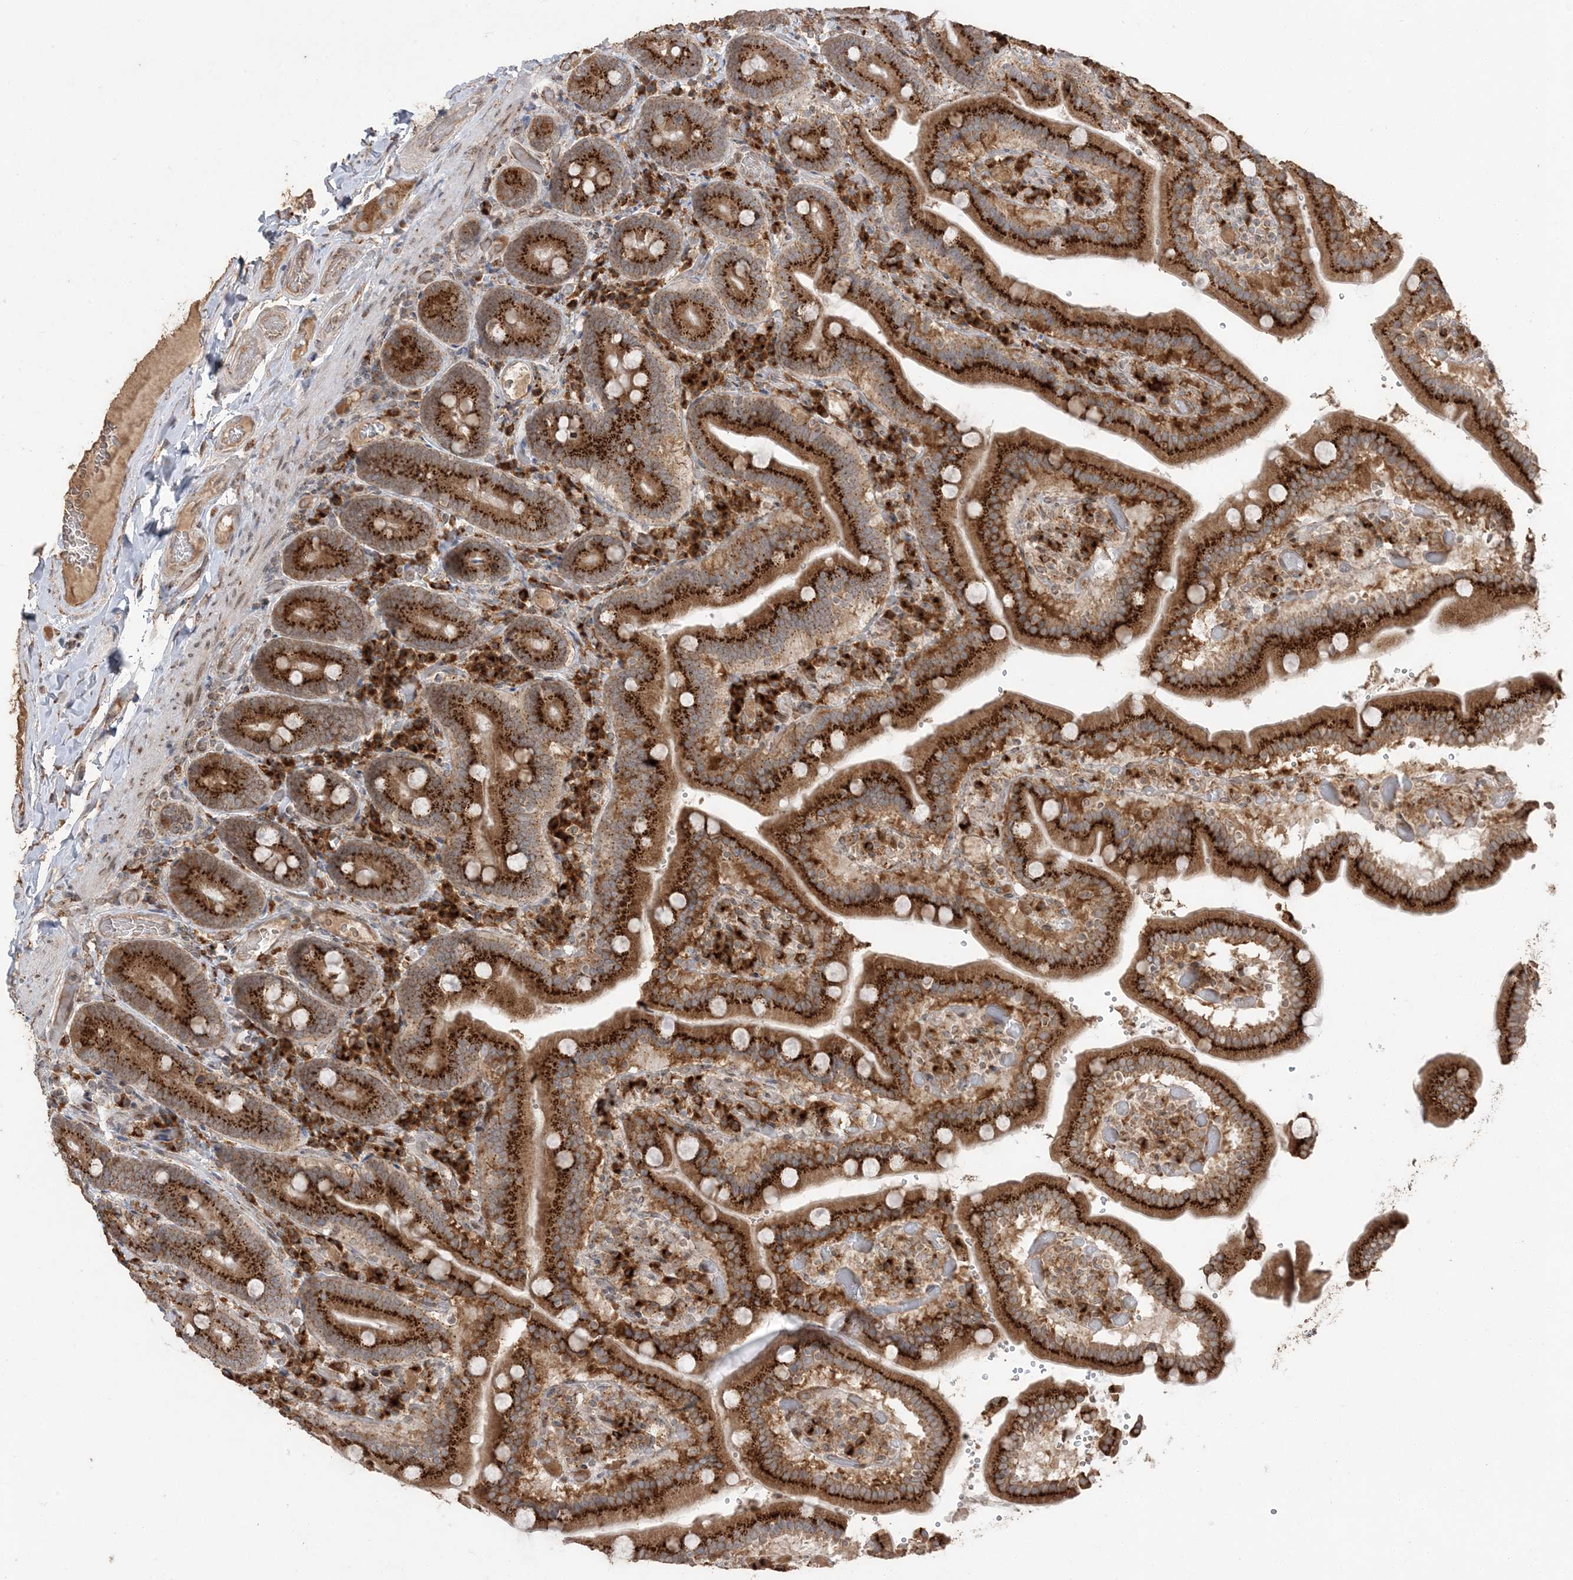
{"staining": {"intensity": "strong", "quantity": ">75%", "location": "cytoplasmic/membranous"}, "tissue": "duodenum", "cell_type": "Glandular cells", "image_type": "normal", "snomed": [{"axis": "morphology", "description": "Normal tissue, NOS"}, {"axis": "topography", "description": "Duodenum"}], "caption": "Human duodenum stained with a brown dye demonstrates strong cytoplasmic/membranous positive staining in about >75% of glandular cells.", "gene": "RER1", "patient": {"sex": "female", "age": 62}}